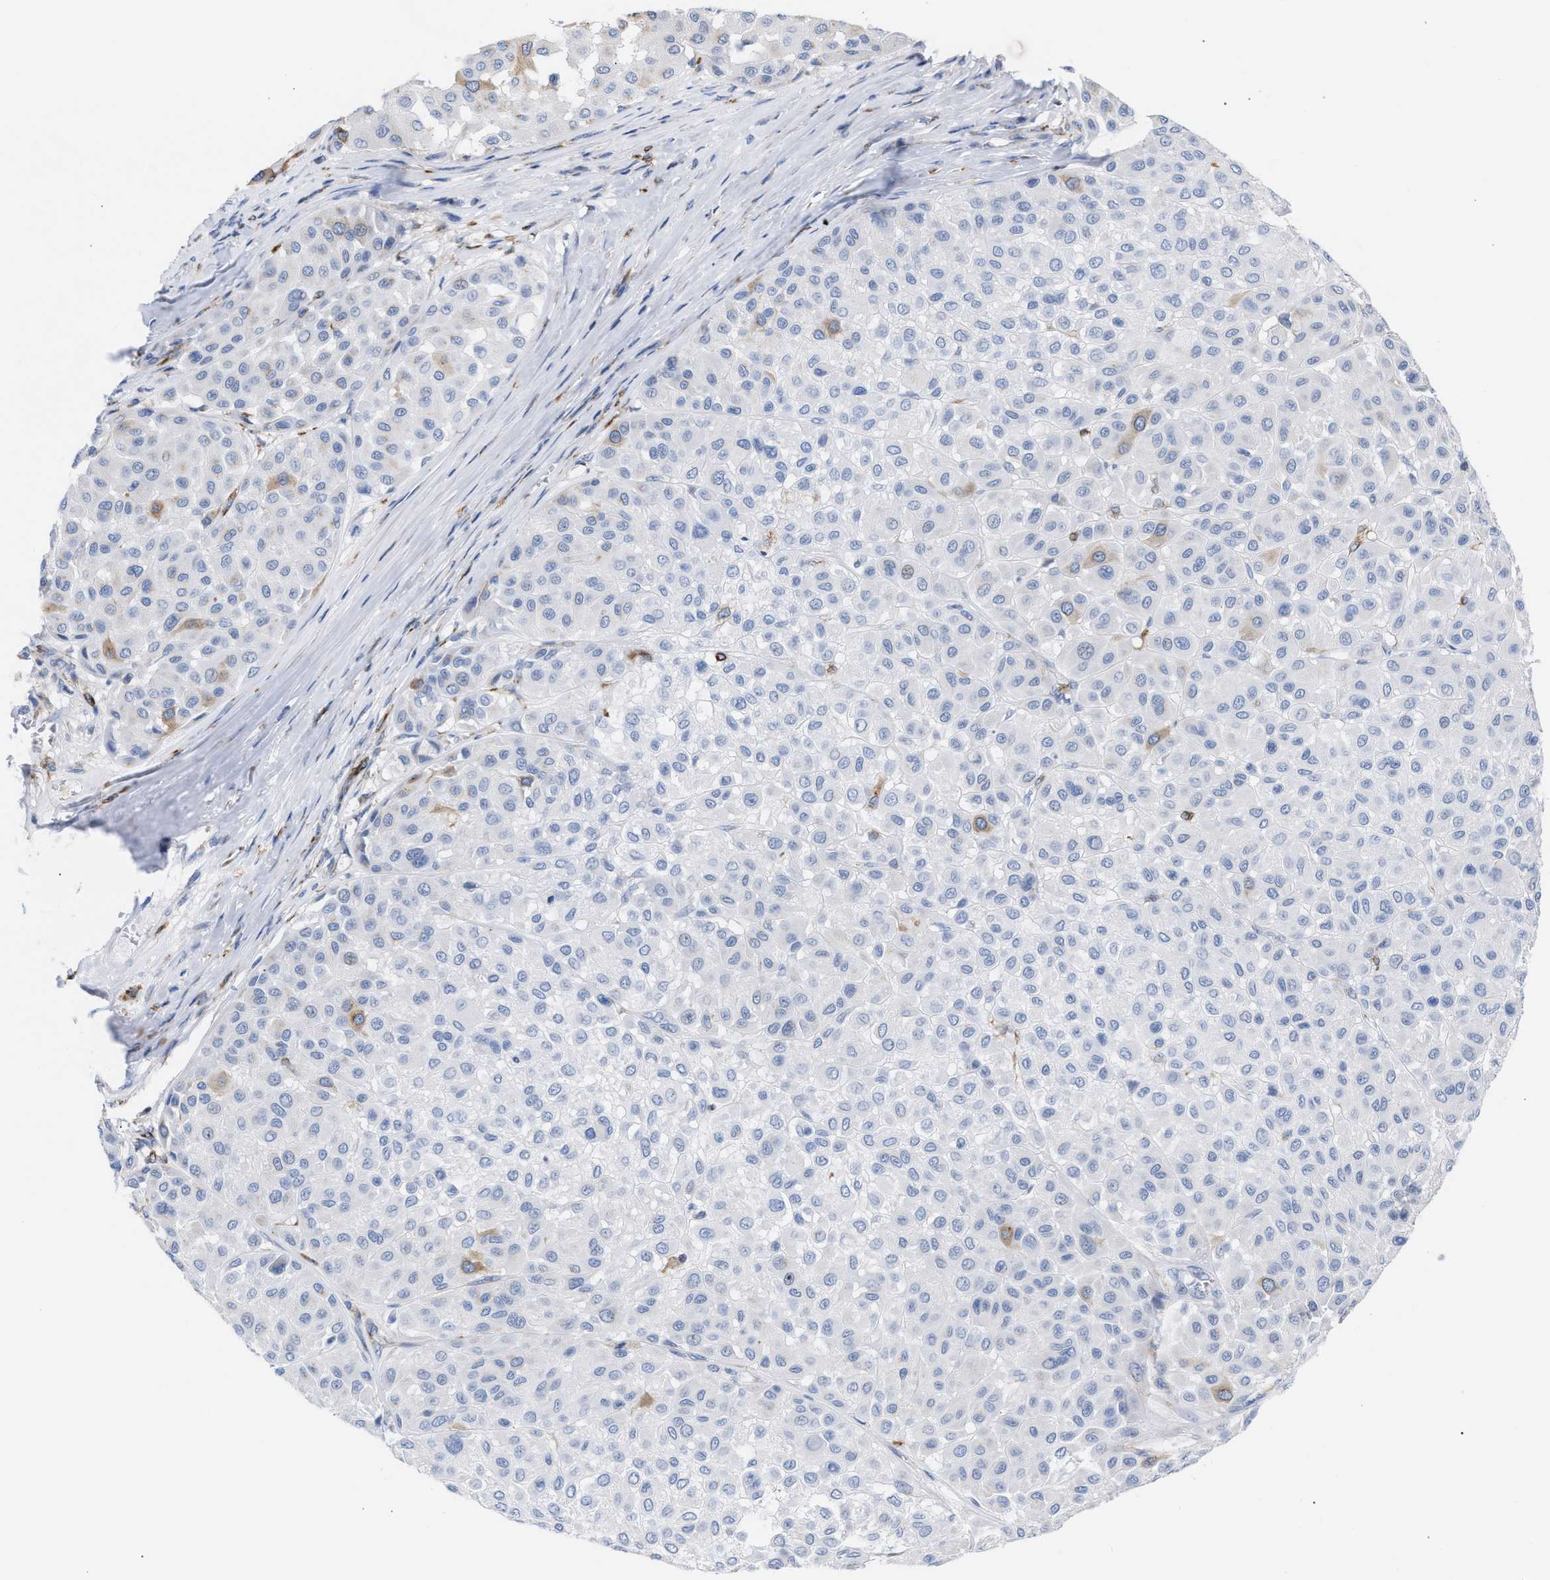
{"staining": {"intensity": "weak", "quantity": "<25%", "location": "cytoplasmic/membranous"}, "tissue": "melanoma", "cell_type": "Tumor cells", "image_type": "cancer", "snomed": [{"axis": "morphology", "description": "Malignant melanoma, Metastatic site"}, {"axis": "topography", "description": "Soft tissue"}], "caption": "This is an IHC photomicrograph of human melanoma. There is no positivity in tumor cells.", "gene": "TACC3", "patient": {"sex": "male", "age": 41}}